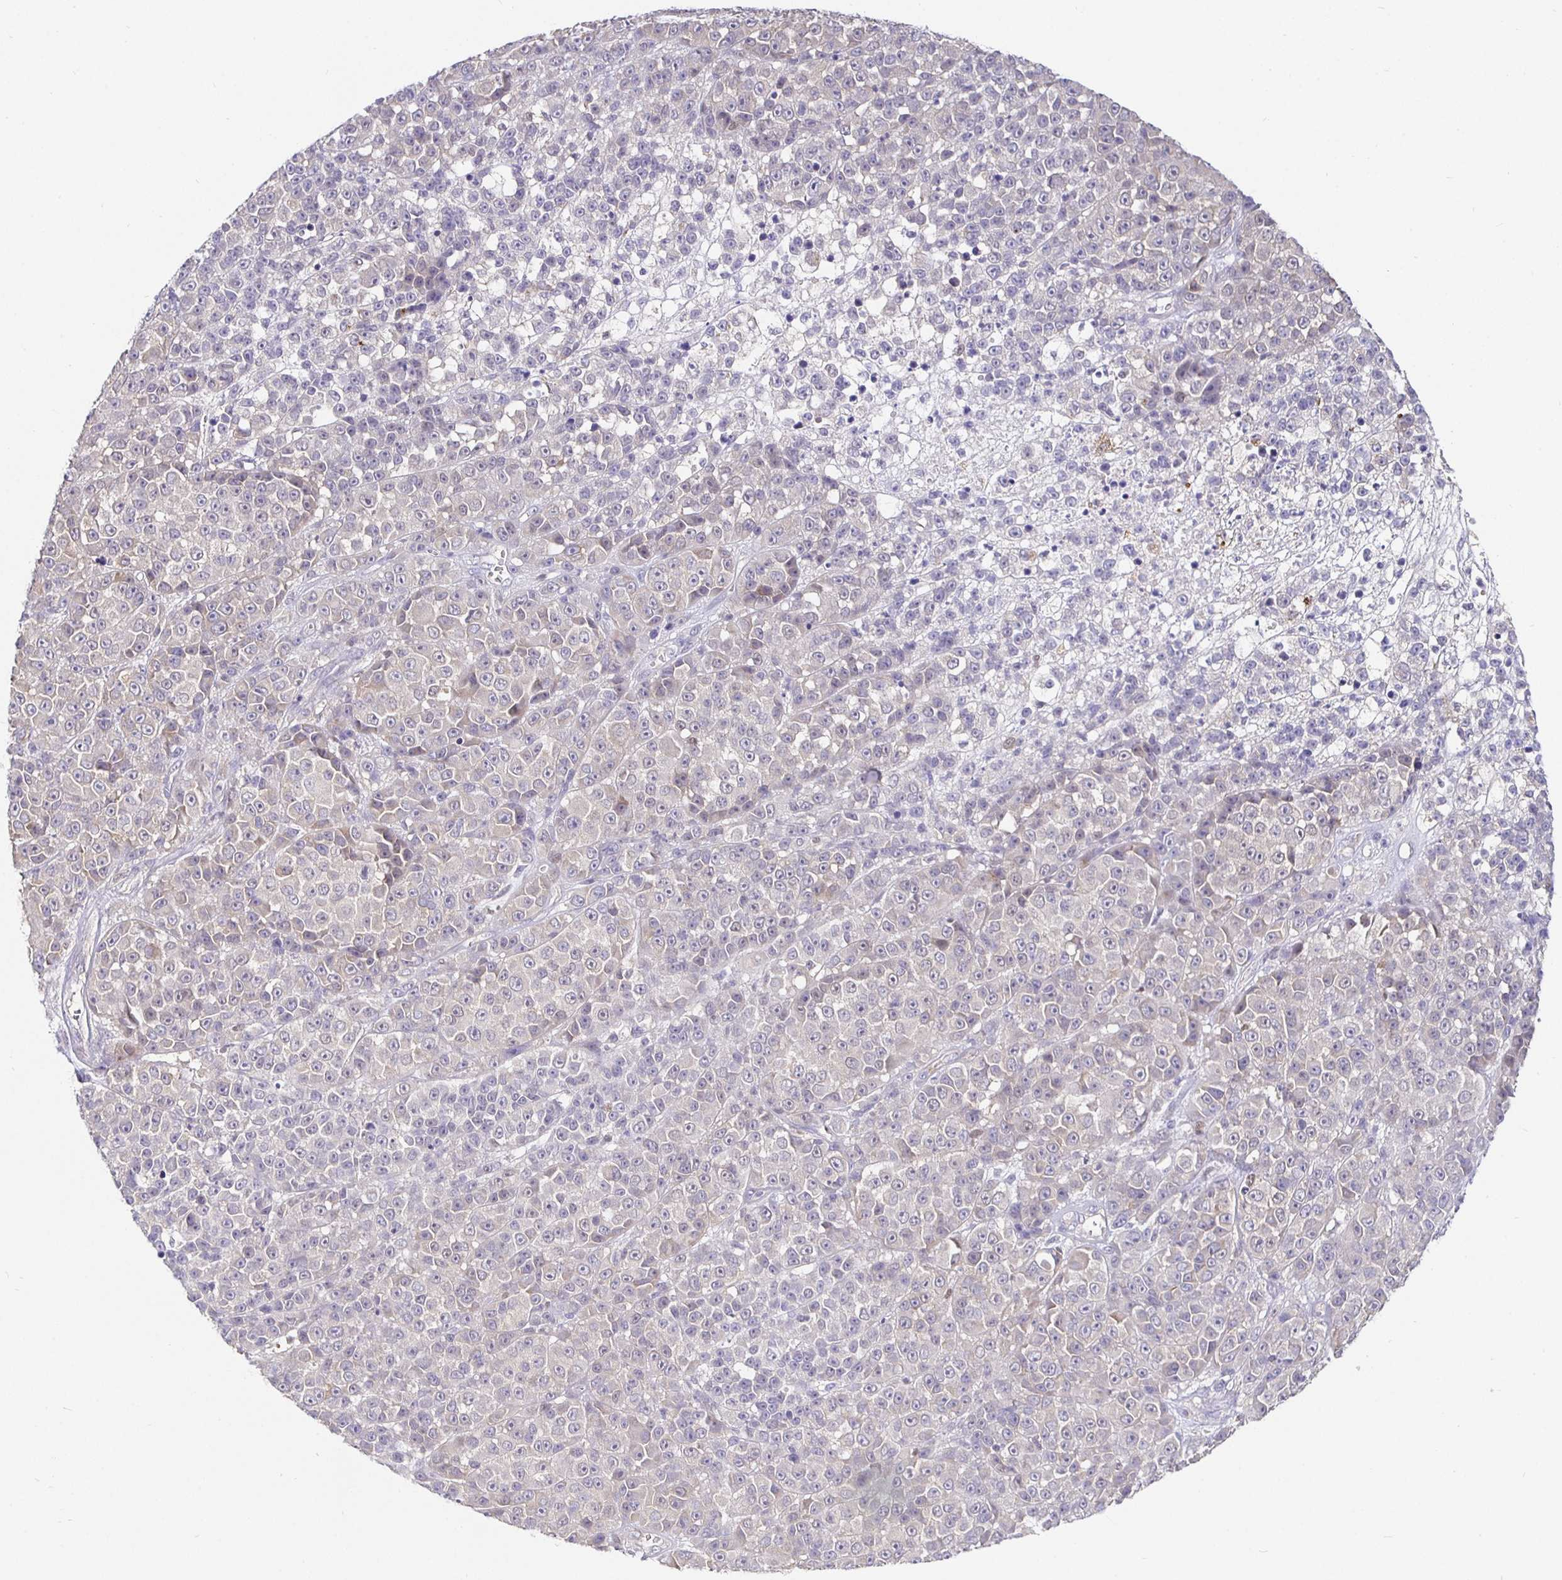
{"staining": {"intensity": "negative", "quantity": "none", "location": "none"}, "tissue": "melanoma", "cell_type": "Tumor cells", "image_type": "cancer", "snomed": [{"axis": "morphology", "description": "Malignant melanoma, NOS"}, {"axis": "topography", "description": "Skin"}, {"axis": "topography", "description": "Skin of back"}], "caption": "Histopathology image shows no significant protein expression in tumor cells of melanoma.", "gene": "SATB1", "patient": {"sex": "male", "age": 91}}